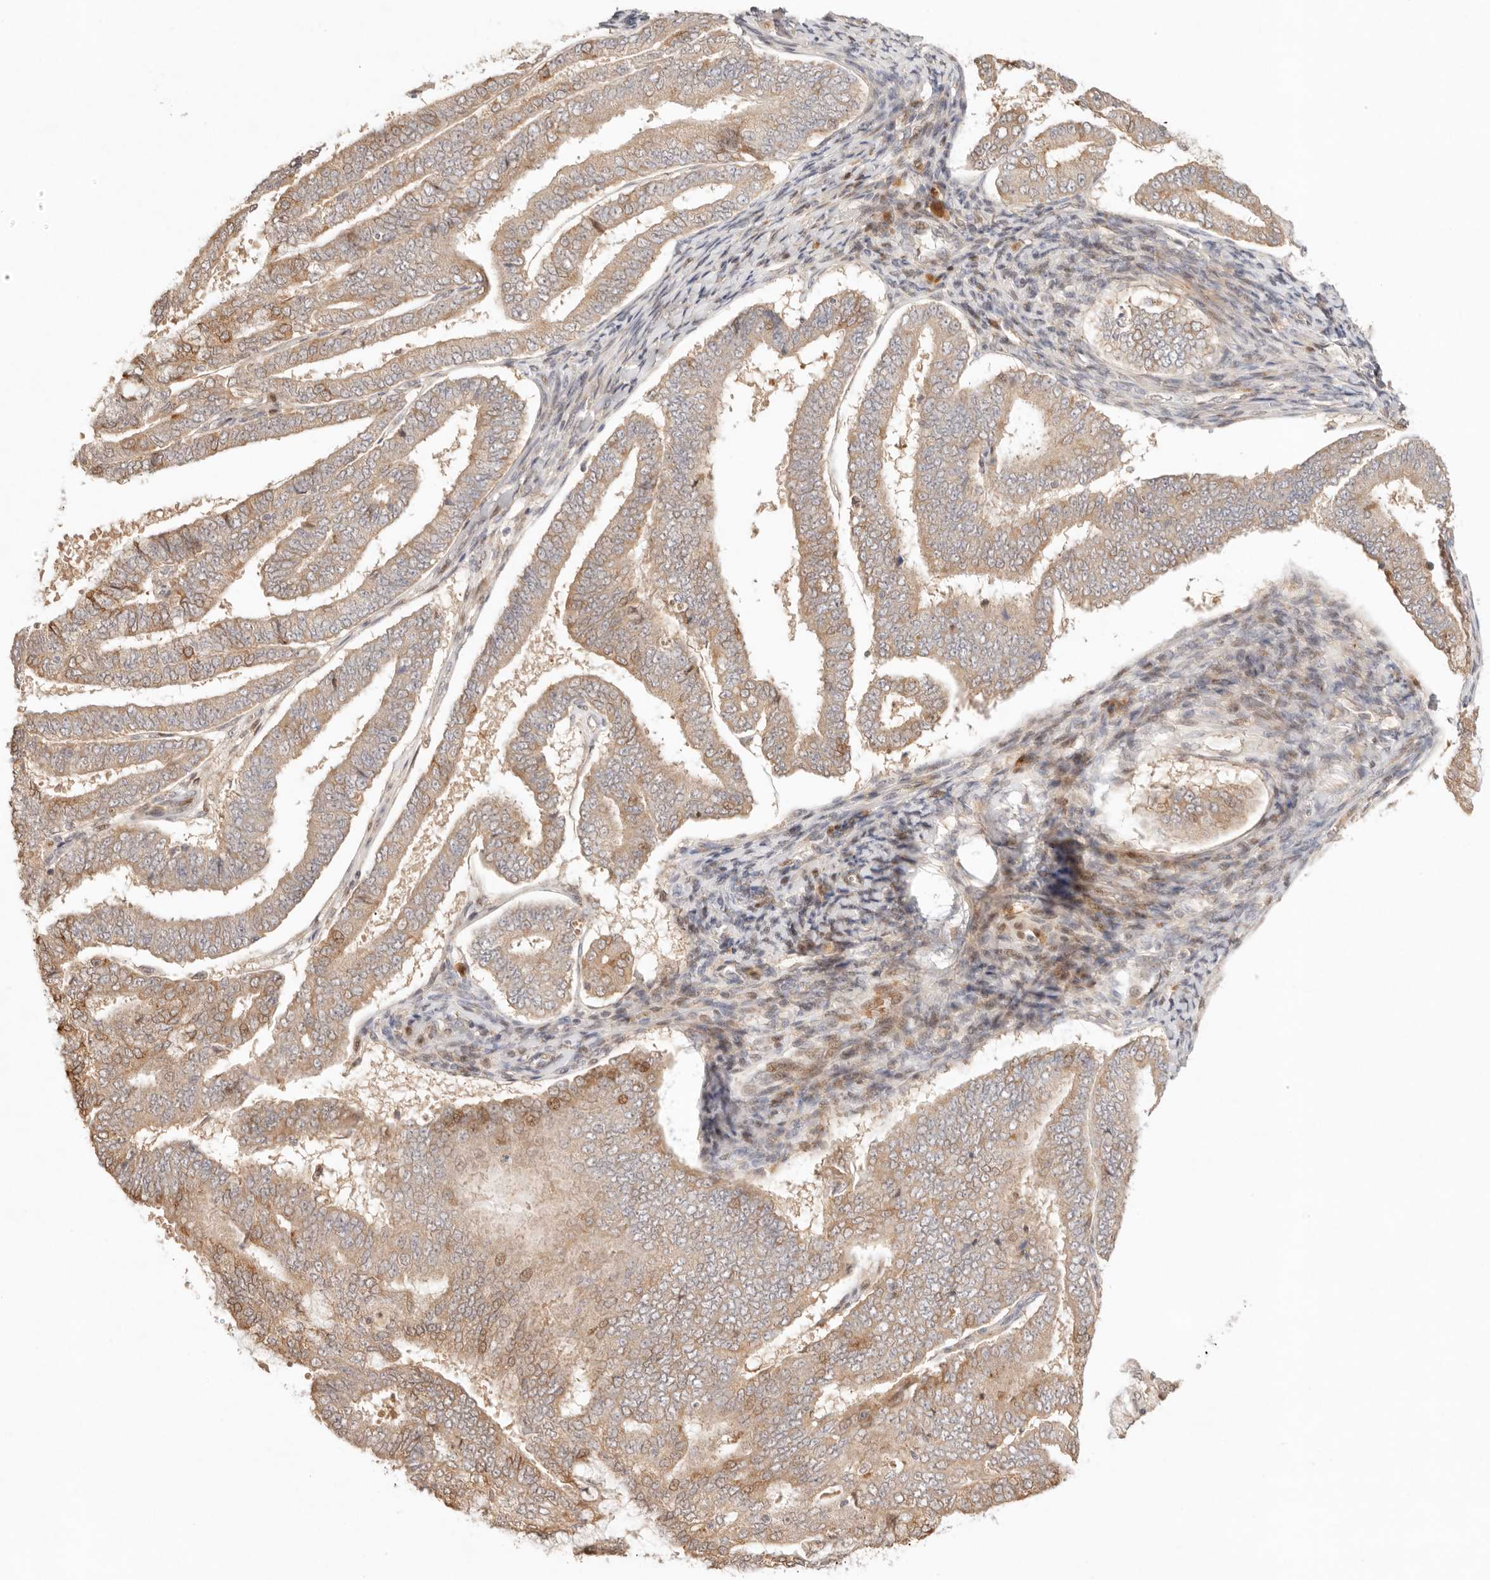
{"staining": {"intensity": "moderate", "quantity": ">75%", "location": "cytoplasmic/membranous,nuclear"}, "tissue": "endometrial cancer", "cell_type": "Tumor cells", "image_type": "cancer", "snomed": [{"axis": "morphology", "description": "Adenocarcinoma, NOS"}, {"axis": "topography", "description": "Endometrium"}], "caption": "Protein staining reveals moderate cytoplasmic/membranous and nuclear positivity in about >75% of tumor cells in endometrial adenocarcinoma.", "gene": "PHLDA3", "patient": {"sex": "female", "age": 63}}